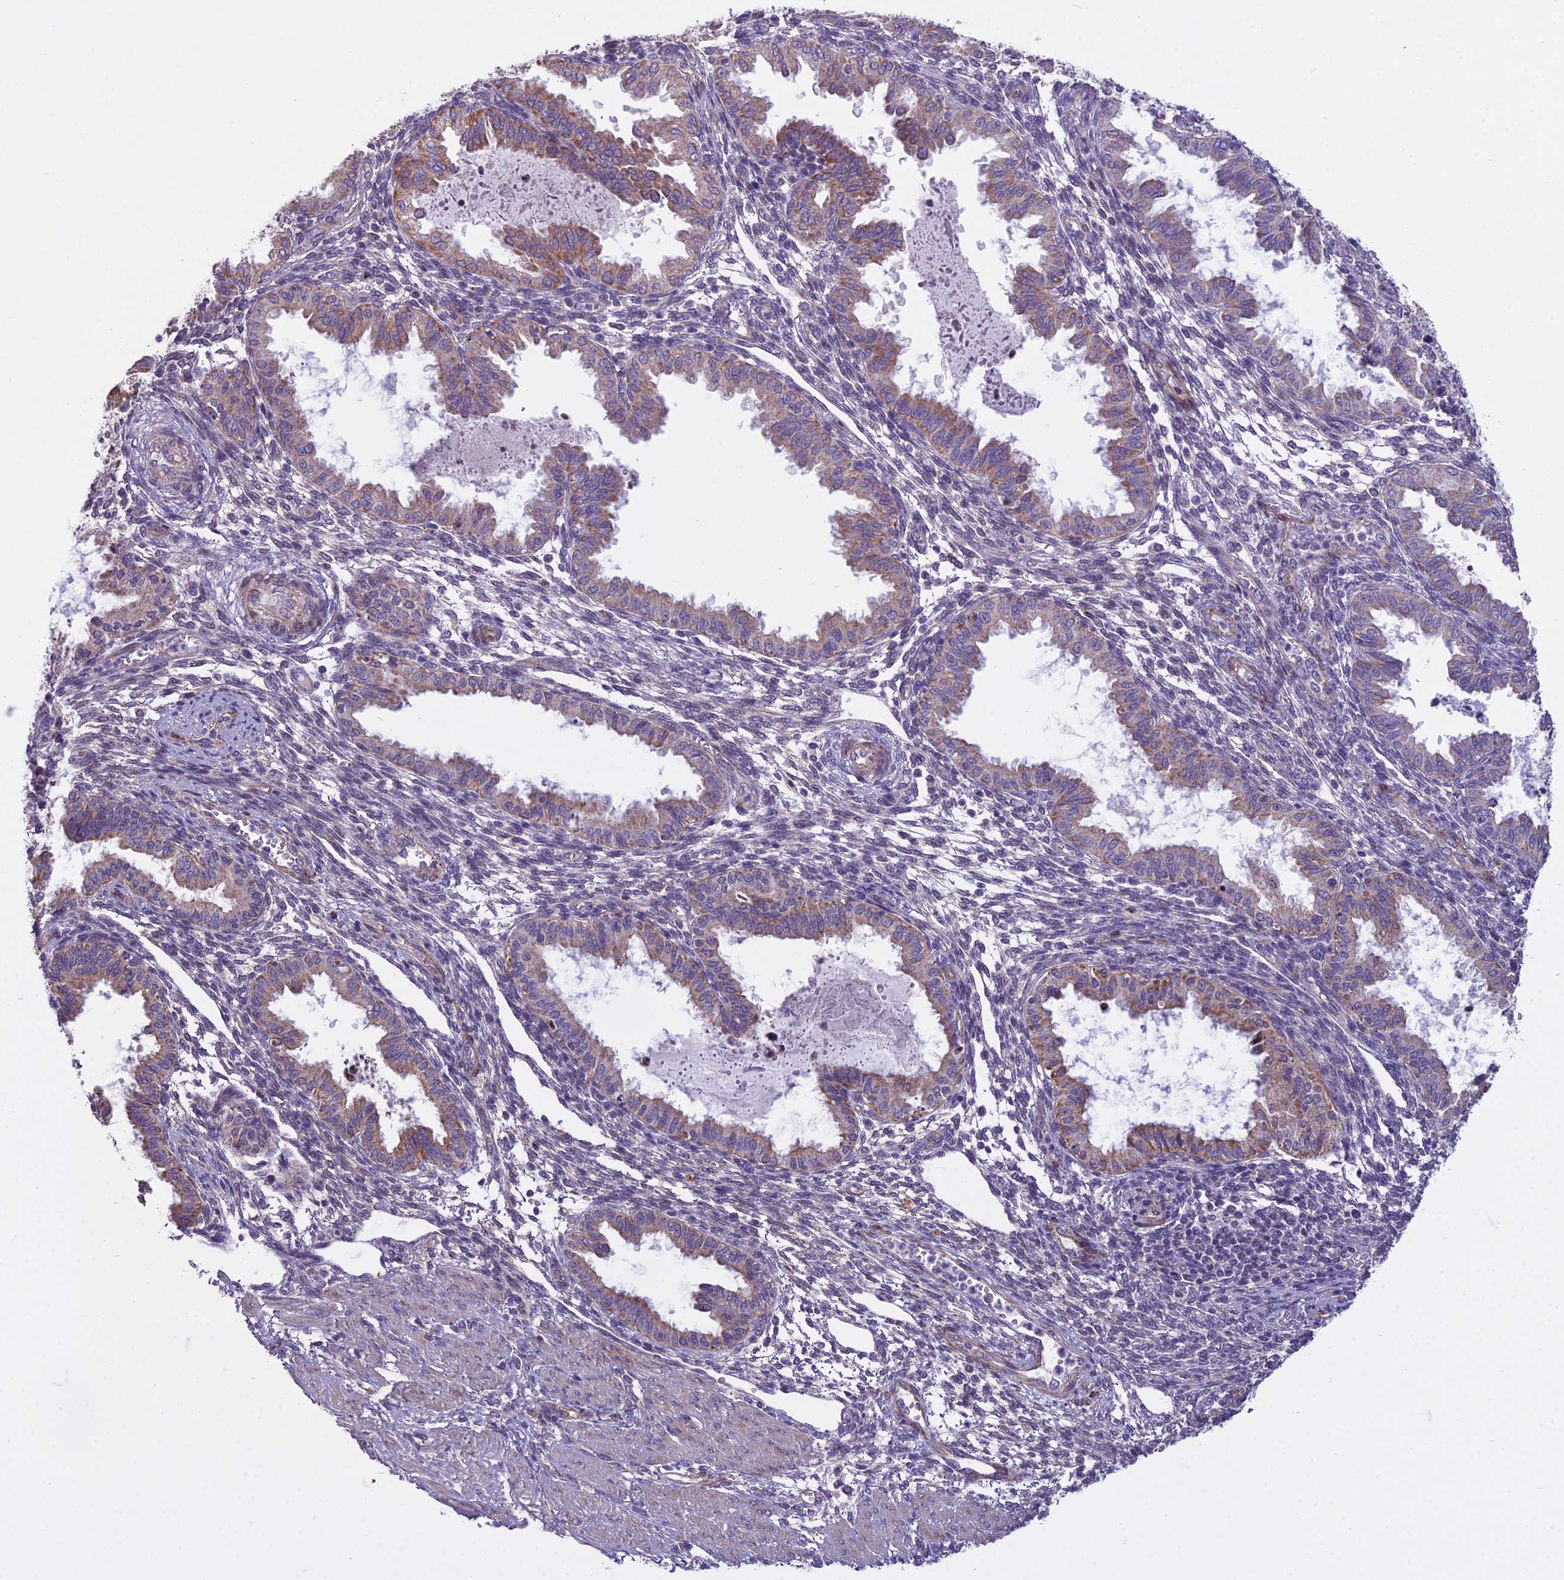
{"staining": {"intensity": "negative", "quantity": "none", "location": "none"}, "tissue": "endometrium", "cell_type": "Cells in endometrial stroma", "image_type": "normal", "snomed": [{"axis": "morphology", "description": "Normal tissue, NOS"}, {"axis": "topography", "description": "Endometrium"}], "caption": "IHC of benign human endometrium demonstrates no staining in cells in endometrial stroma.", "gene": "DUS2", "patient": {"sex": "female", "age": 33}}